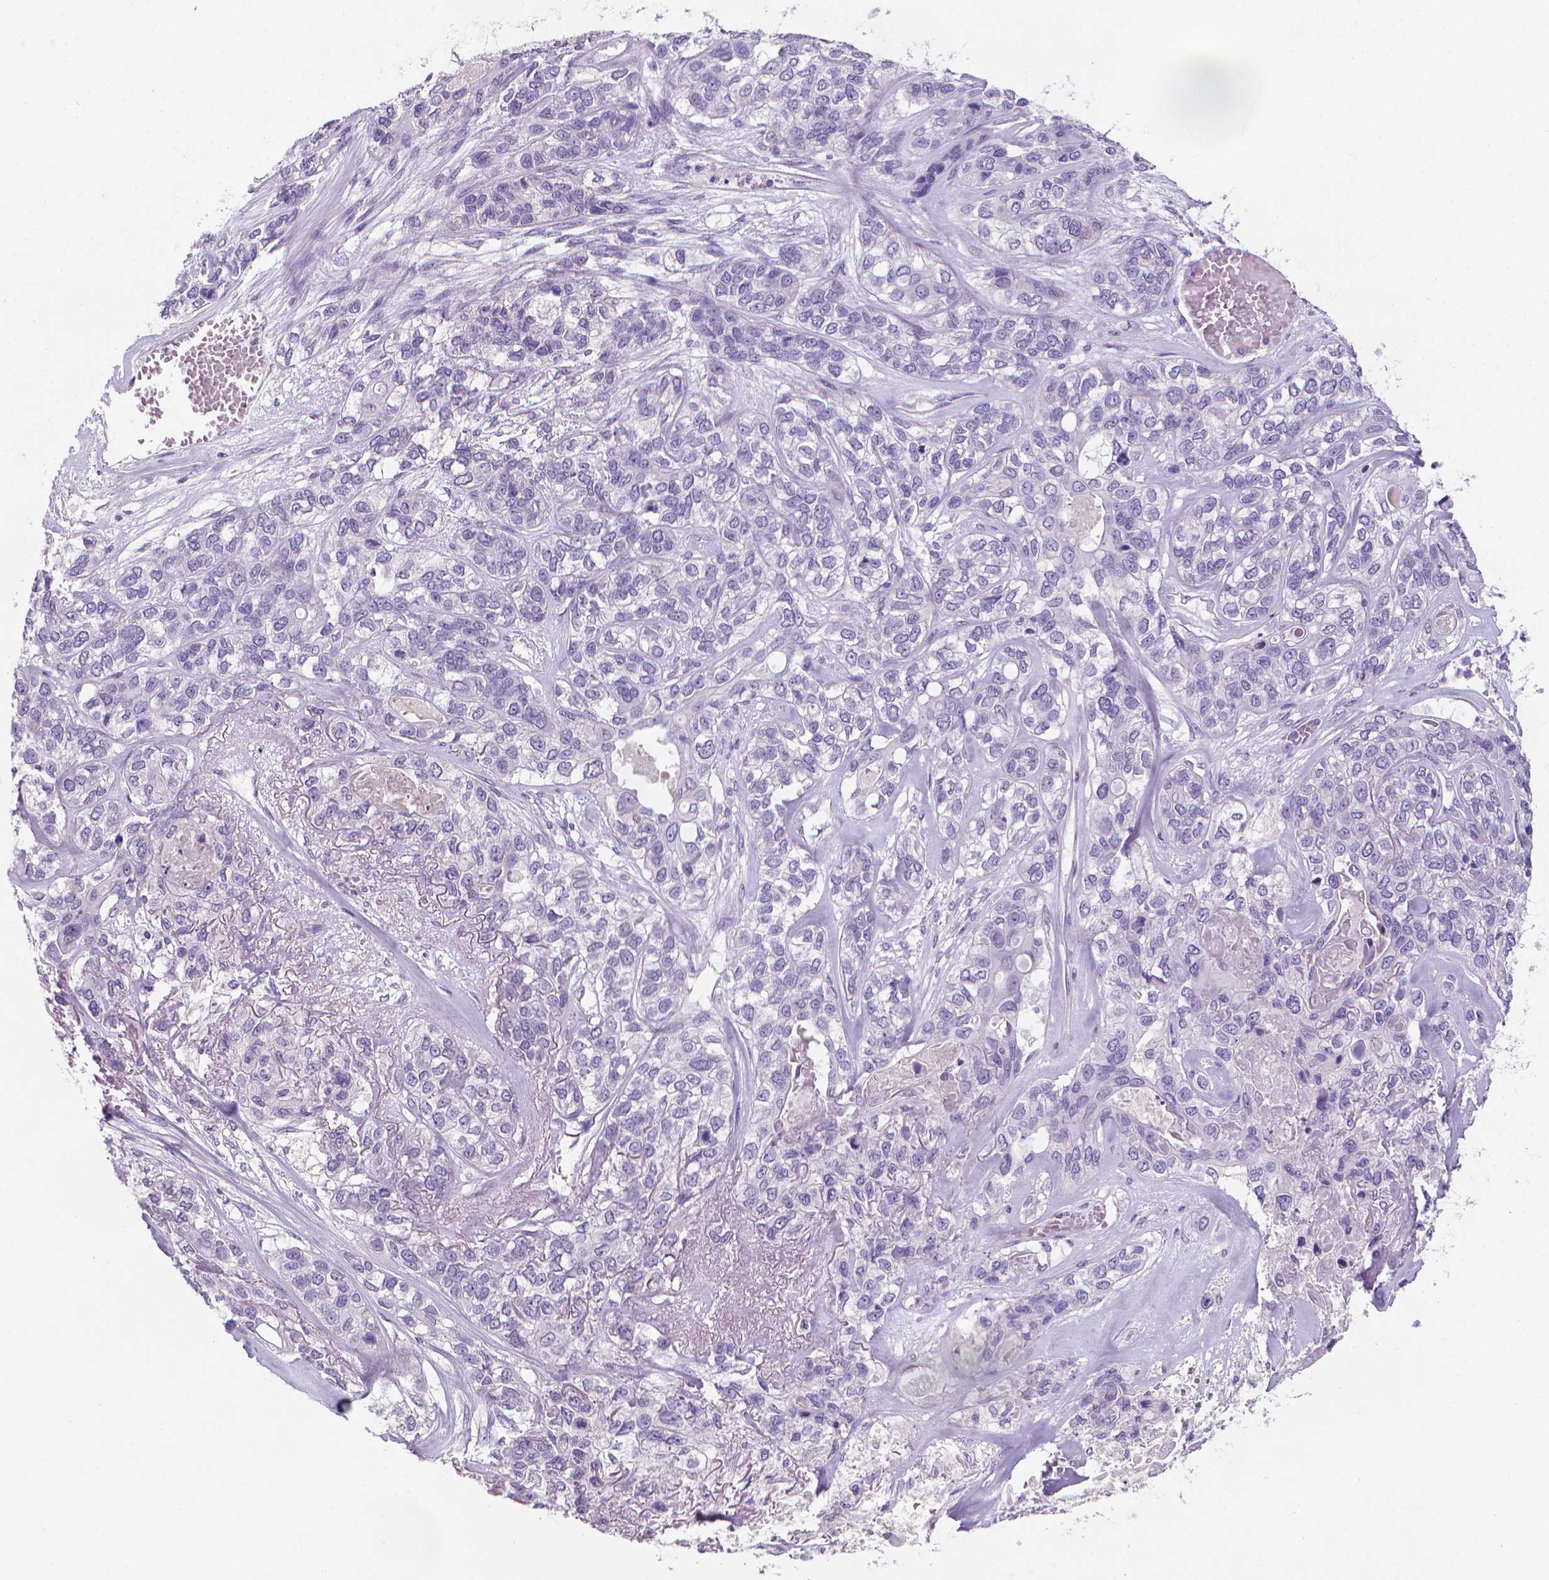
{"staining": {"intensity": "negative", "quantity": "none", "location": "none"}, "tissue": "lung cancer", "cell_type": "Tumor cells", "image_type": "cancer", "snomed": [{"axis": "morphology", "description": "Squamous cell carcinoma, NOS"}, {"axis": "topography", "description": "Lung"}], "caption": "IHC image of neoplastic tissue: lung cancer stained with DAB (3,3'-diaminobenzidine) reveals no significant protein positivity in tumor cells. The staining is performed using DAB (3,3'-diaminobenzidine) brown chromogen with nuclei counter-stained in using hematoxylin.", "gene": "XPNPEP2", "patient": {"sex": "female", "age": 70}}